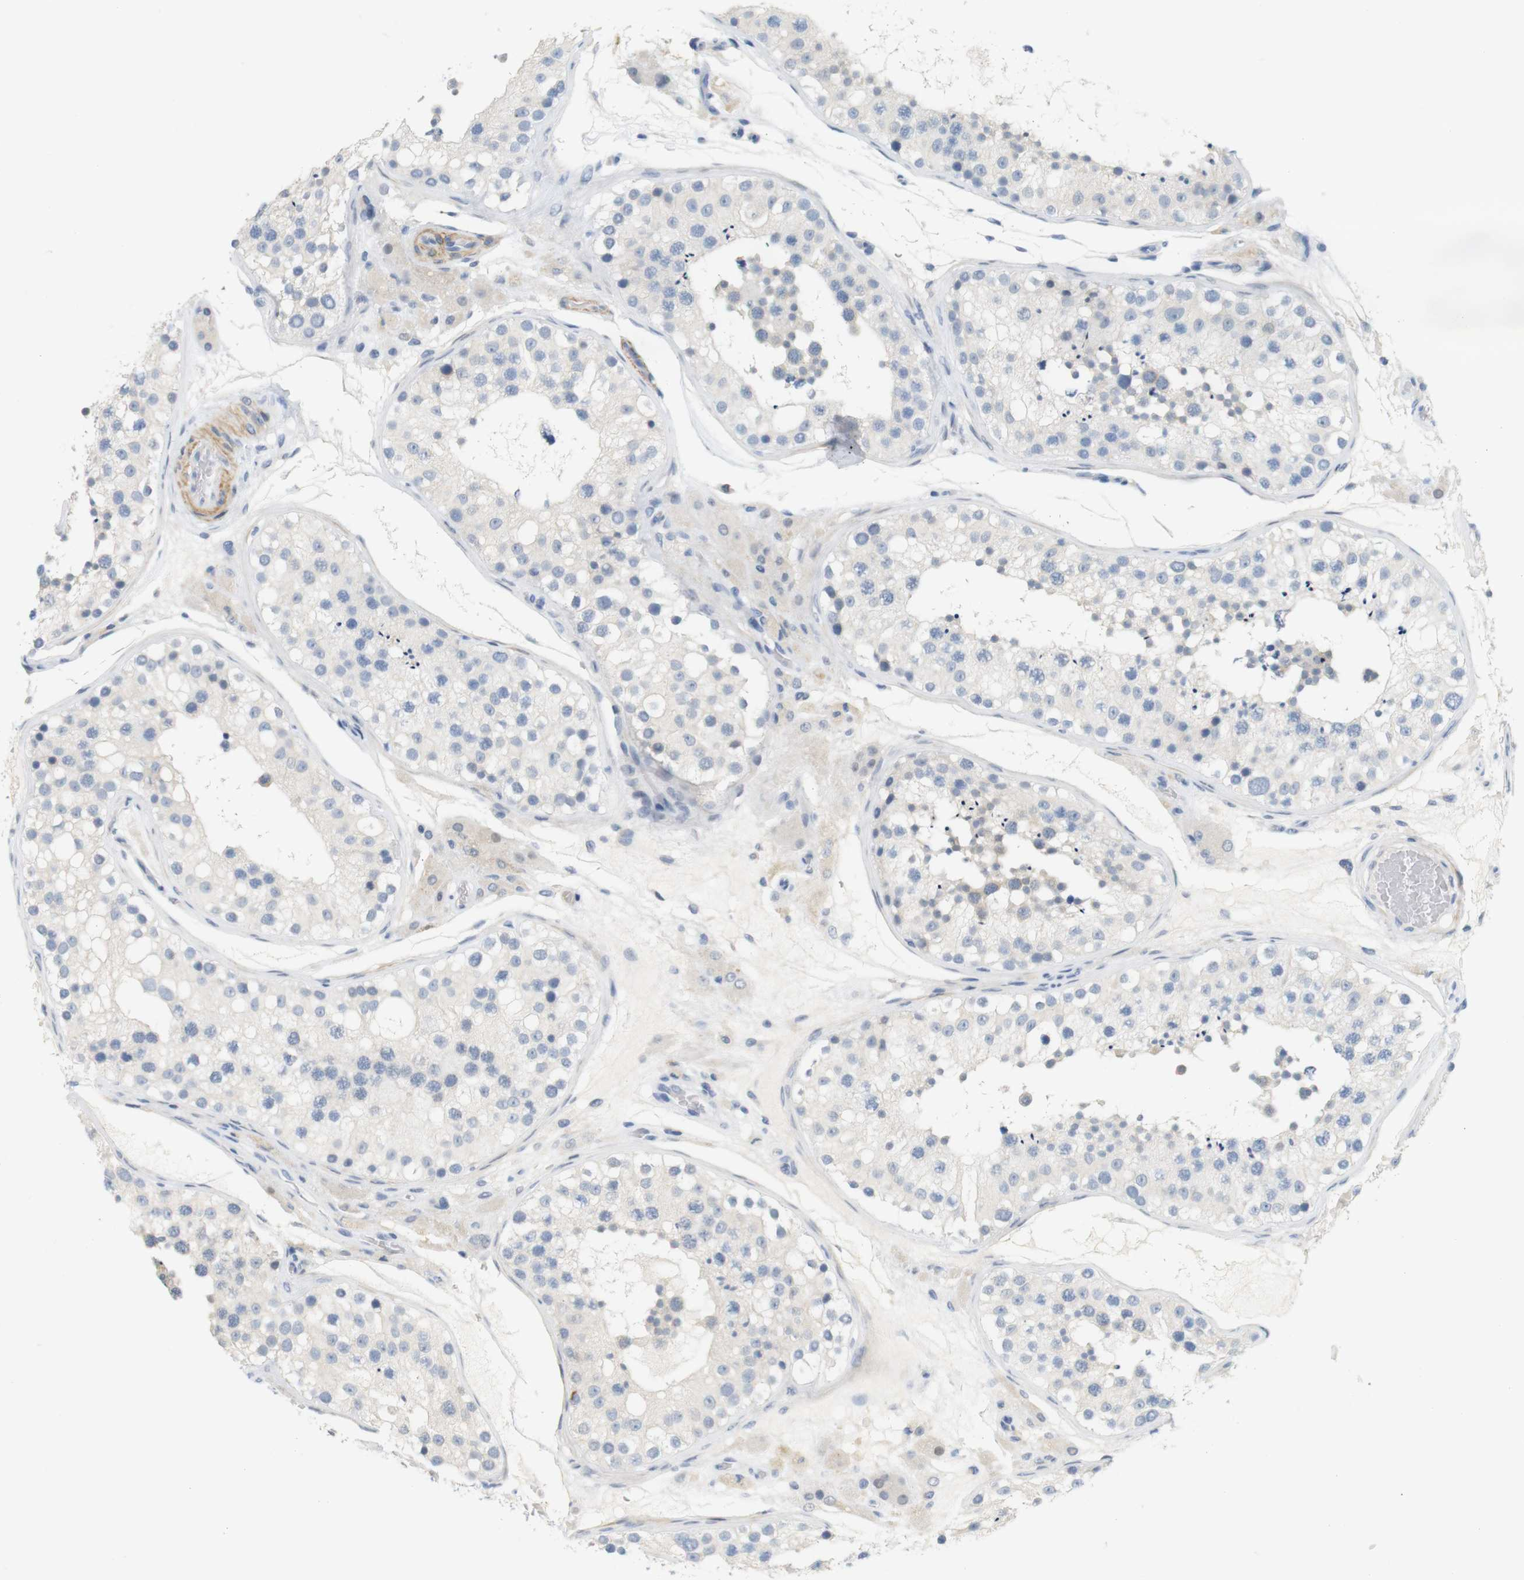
{"staining": {"intensity": "negative", "quantity": "none", "location": "none"}, "tissue": "testis", "cell_type": "Cells in seminiferous ducts", "image_type": "normal", "snomed": [{"axis": "morphology", "description": "Normal tissue, NOS"}, {"axis": "topography", "description": "Testis"}], "caption": "This image is of unremarkable testis stained with immunohistochemistry to label a protein in brown with the nuclei are counter-stained blue. There is no expression in cells in seminiferous ducts. (Stains: DAB immunohistochemistry (IHC) with hematoxylin counter stain, Microscopy: brightfield microscopy at high magnification).", "gene": "HRH2", "patient": {"sex": "male", "age": 26}}